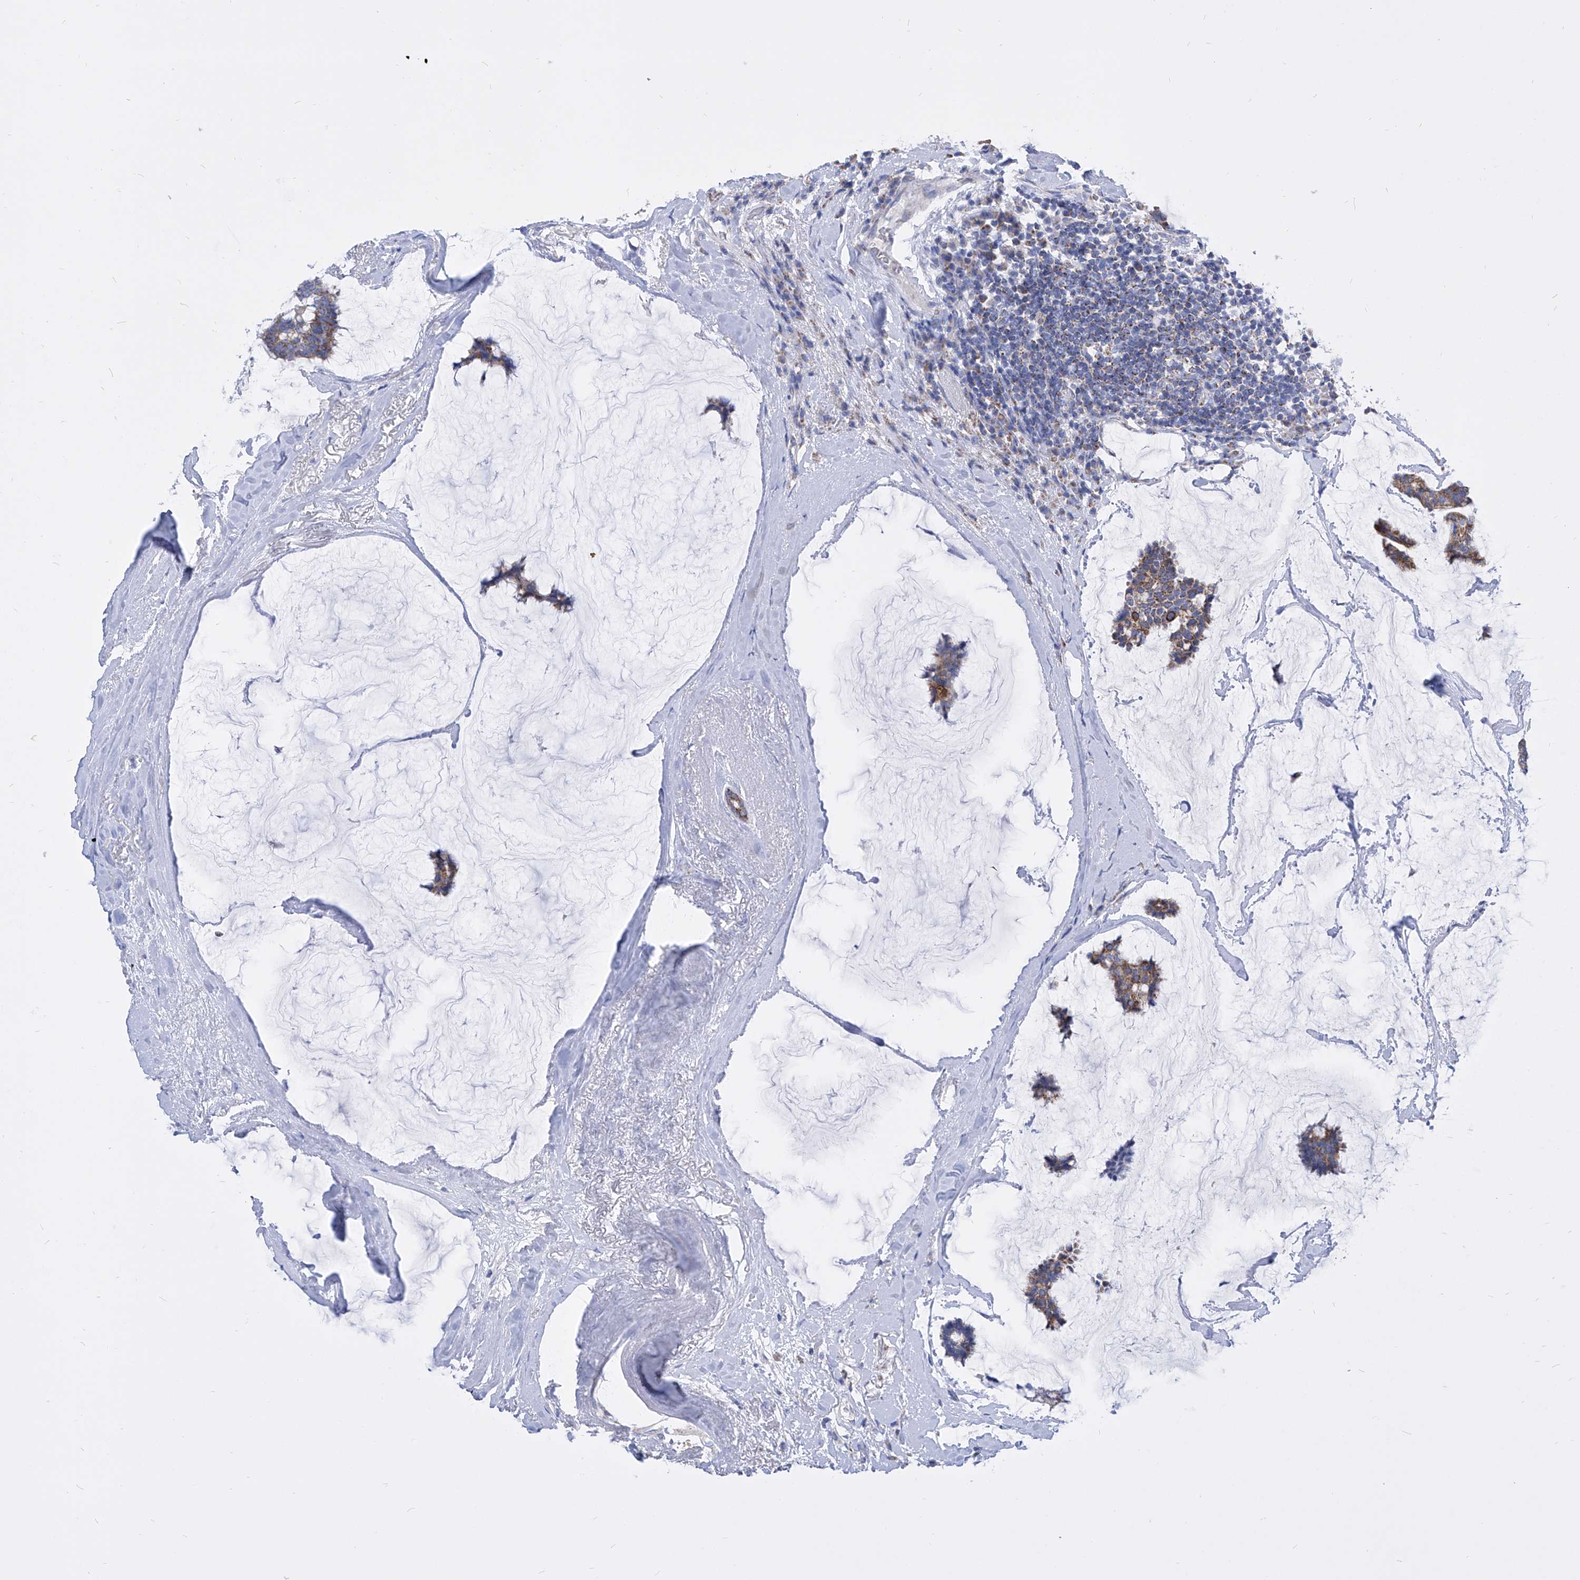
{"staining": {"intensity": "moderate", "quantity": ">75%", "location": "cytoplasmic/membranous"}, "tissue": "breast cancer", "cell_type": "Tumor cells", "image_type": "cancer", "snomed": [{"axis": "morphology", "description": "Duct carcinoma"}, {"axis": "topography", "description": "Breast"}], "caption": "Immunohistochemistry (IHC) photomicrograph of breast cancer stained for a protein (brown), which exhibits medium levels of moderate cytoplasmic/membranous positivity in approximately >75% of tumor cells.", "gene": "COQ3", "patient": {"sex": "female", "age": 93}}